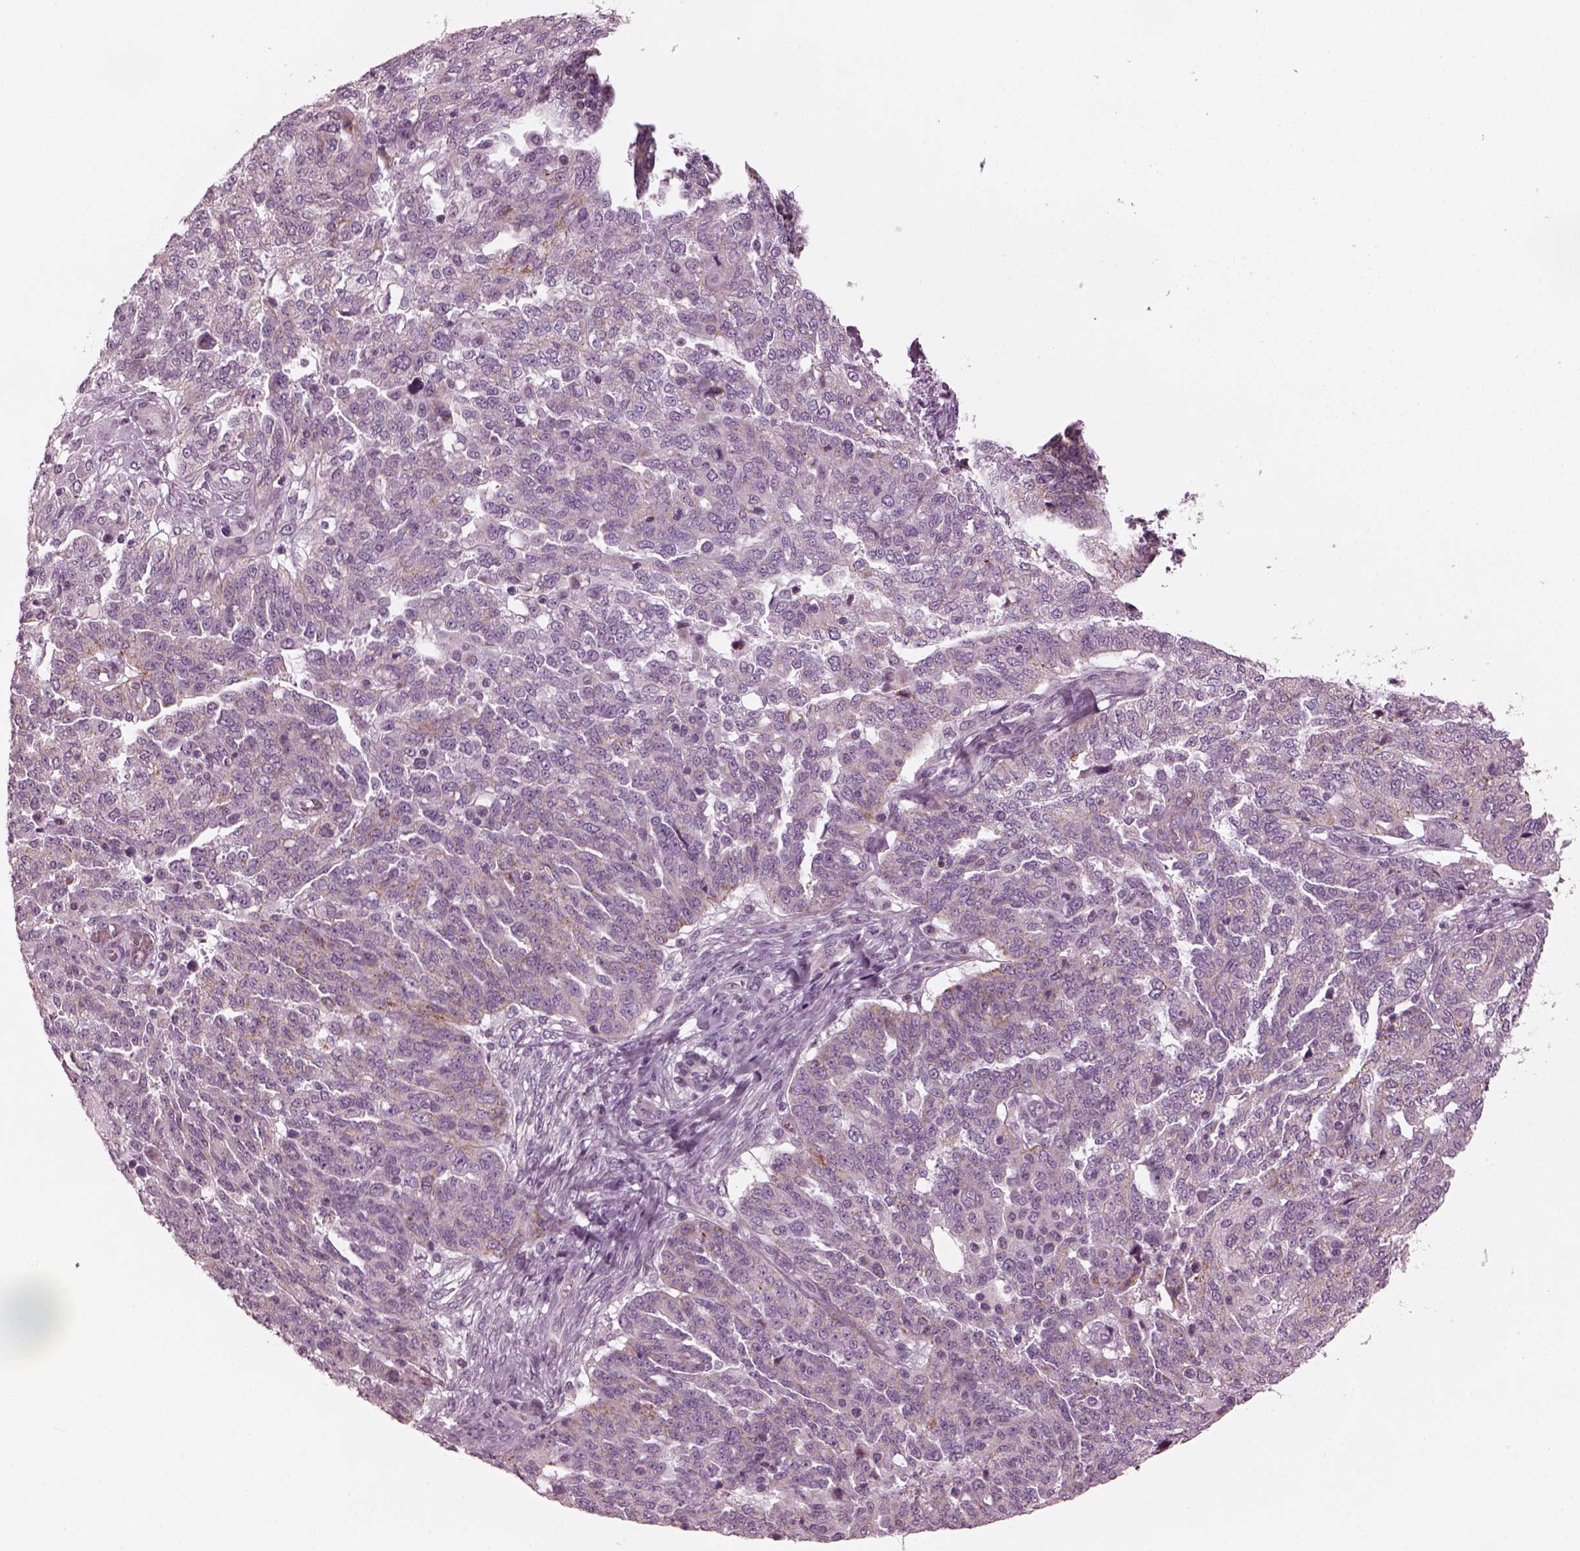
{"staining": {"intensity": "weak", "quantity": ">75%", "location": "cytoplasmic/membranous"}, "tissue": "ovarian cancer", "cell_type": "Tumor cells", "image_type": "cancer", "snomed": [{"axis": "morphology", "description": "Cystadenocarcinoma, serous, NOS"}, {"axis": "topography", "description": "Ovary"}], "caption": "This image shows ovarian cancer (serous cystadenocarcinoma) stained with immunohistochemistry to label a protein in brown. The cytoplasmic/membranous of tumor cells show weak positivity for the protein. Nuclei are counter-stained blue.", "gene": "RIMS2", "patient": {"sex": "female", "age": 67}}